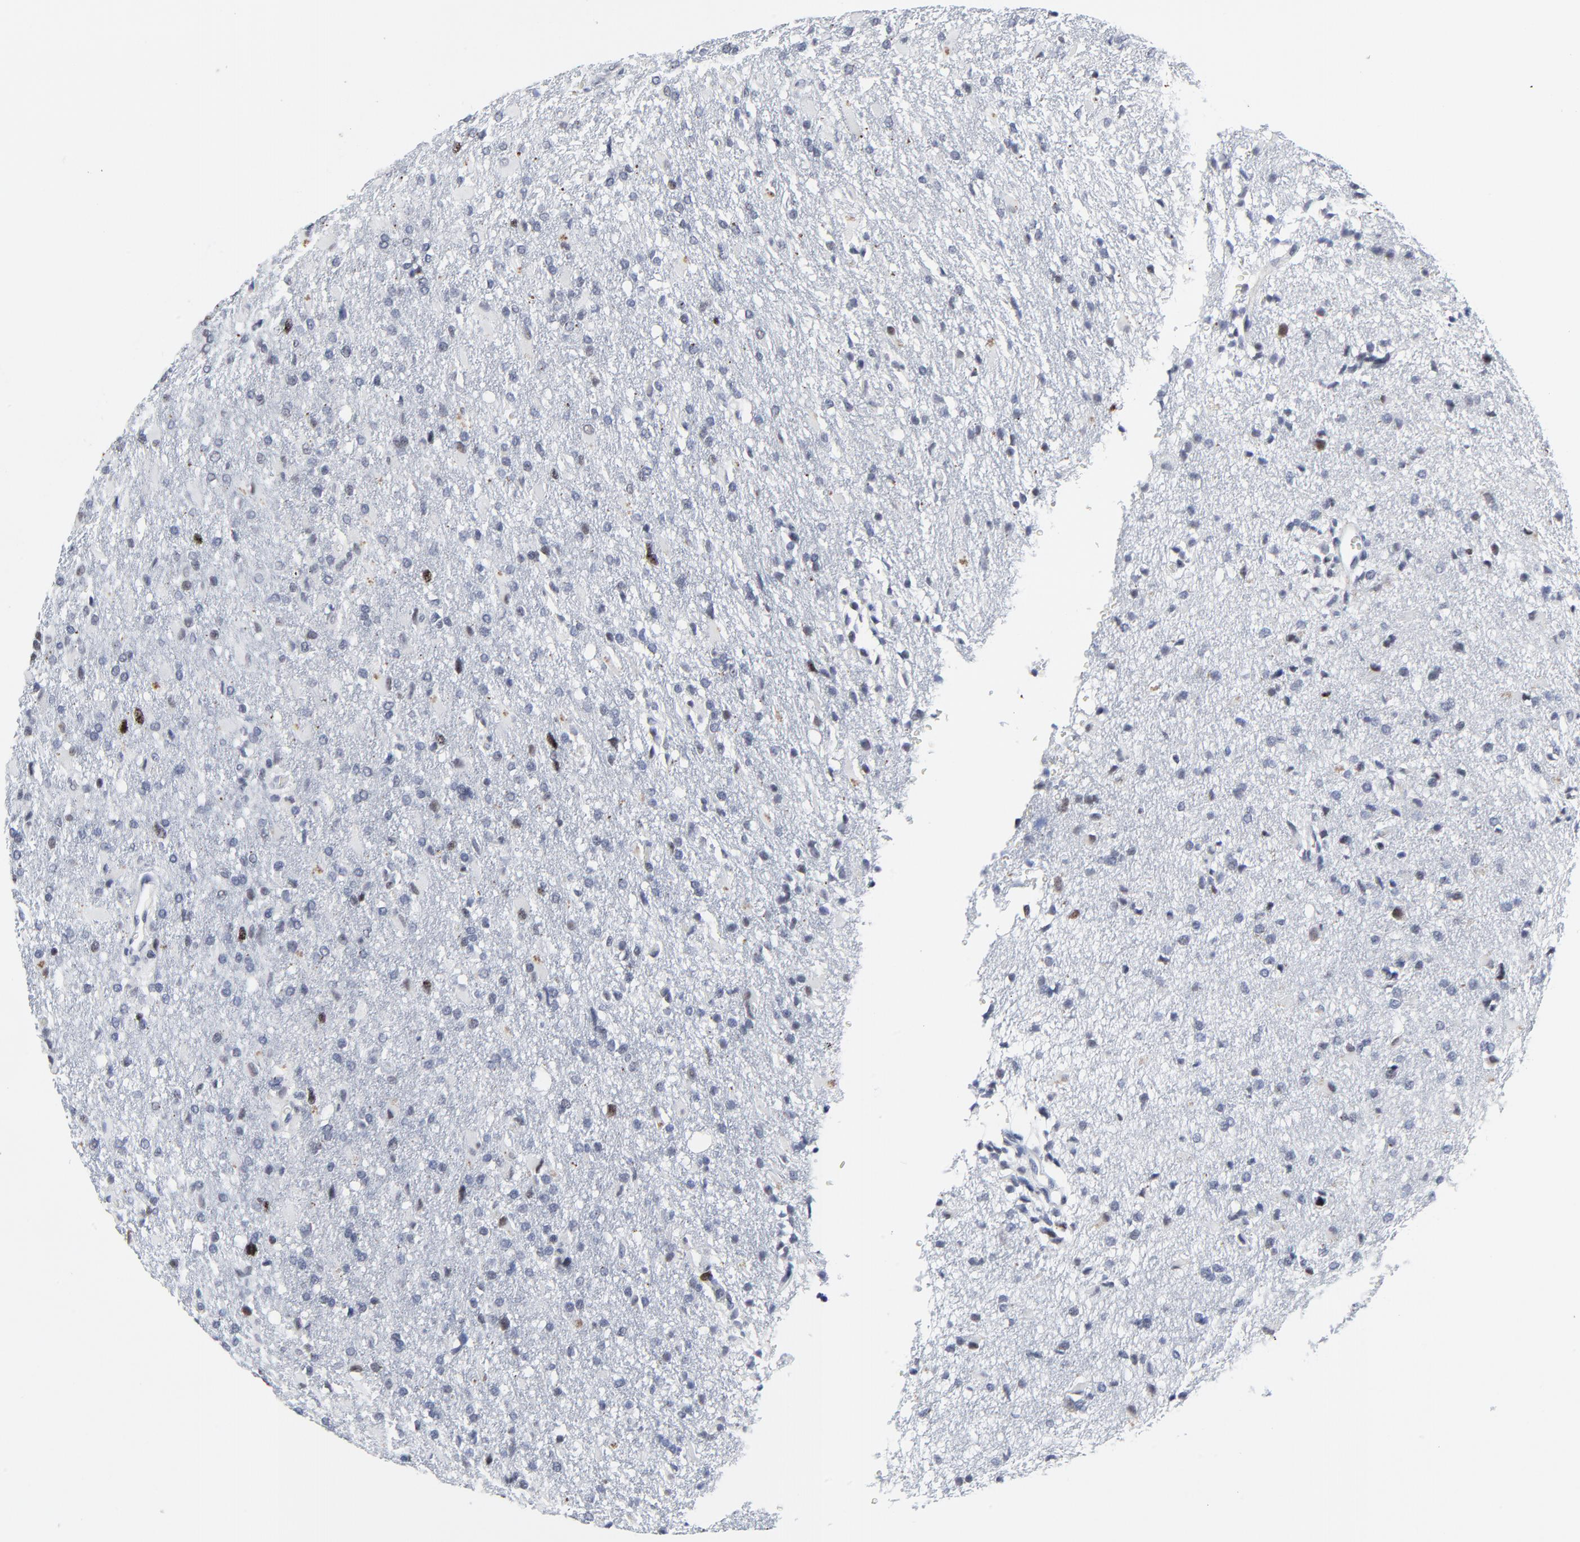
{"staining": {"intensity": "weak", "quantity": "<25%", "location": "nuclear"}, "tissue": "glioma", "cell_type": "Tumor cells", "image_type": "cancer", "snomed": [{"axis": "morphology", "description": "Glioma, malignant, High grade"}, {"axis": "topography", "description": "Brain"}], "caption": "Immunohistochemistry photomicrograph of human glioma stained for a protein (brown), which reveals no expression in tumor cells.", "gene": "ZNF589", "patient": {"sex": "male", "age": 68}}